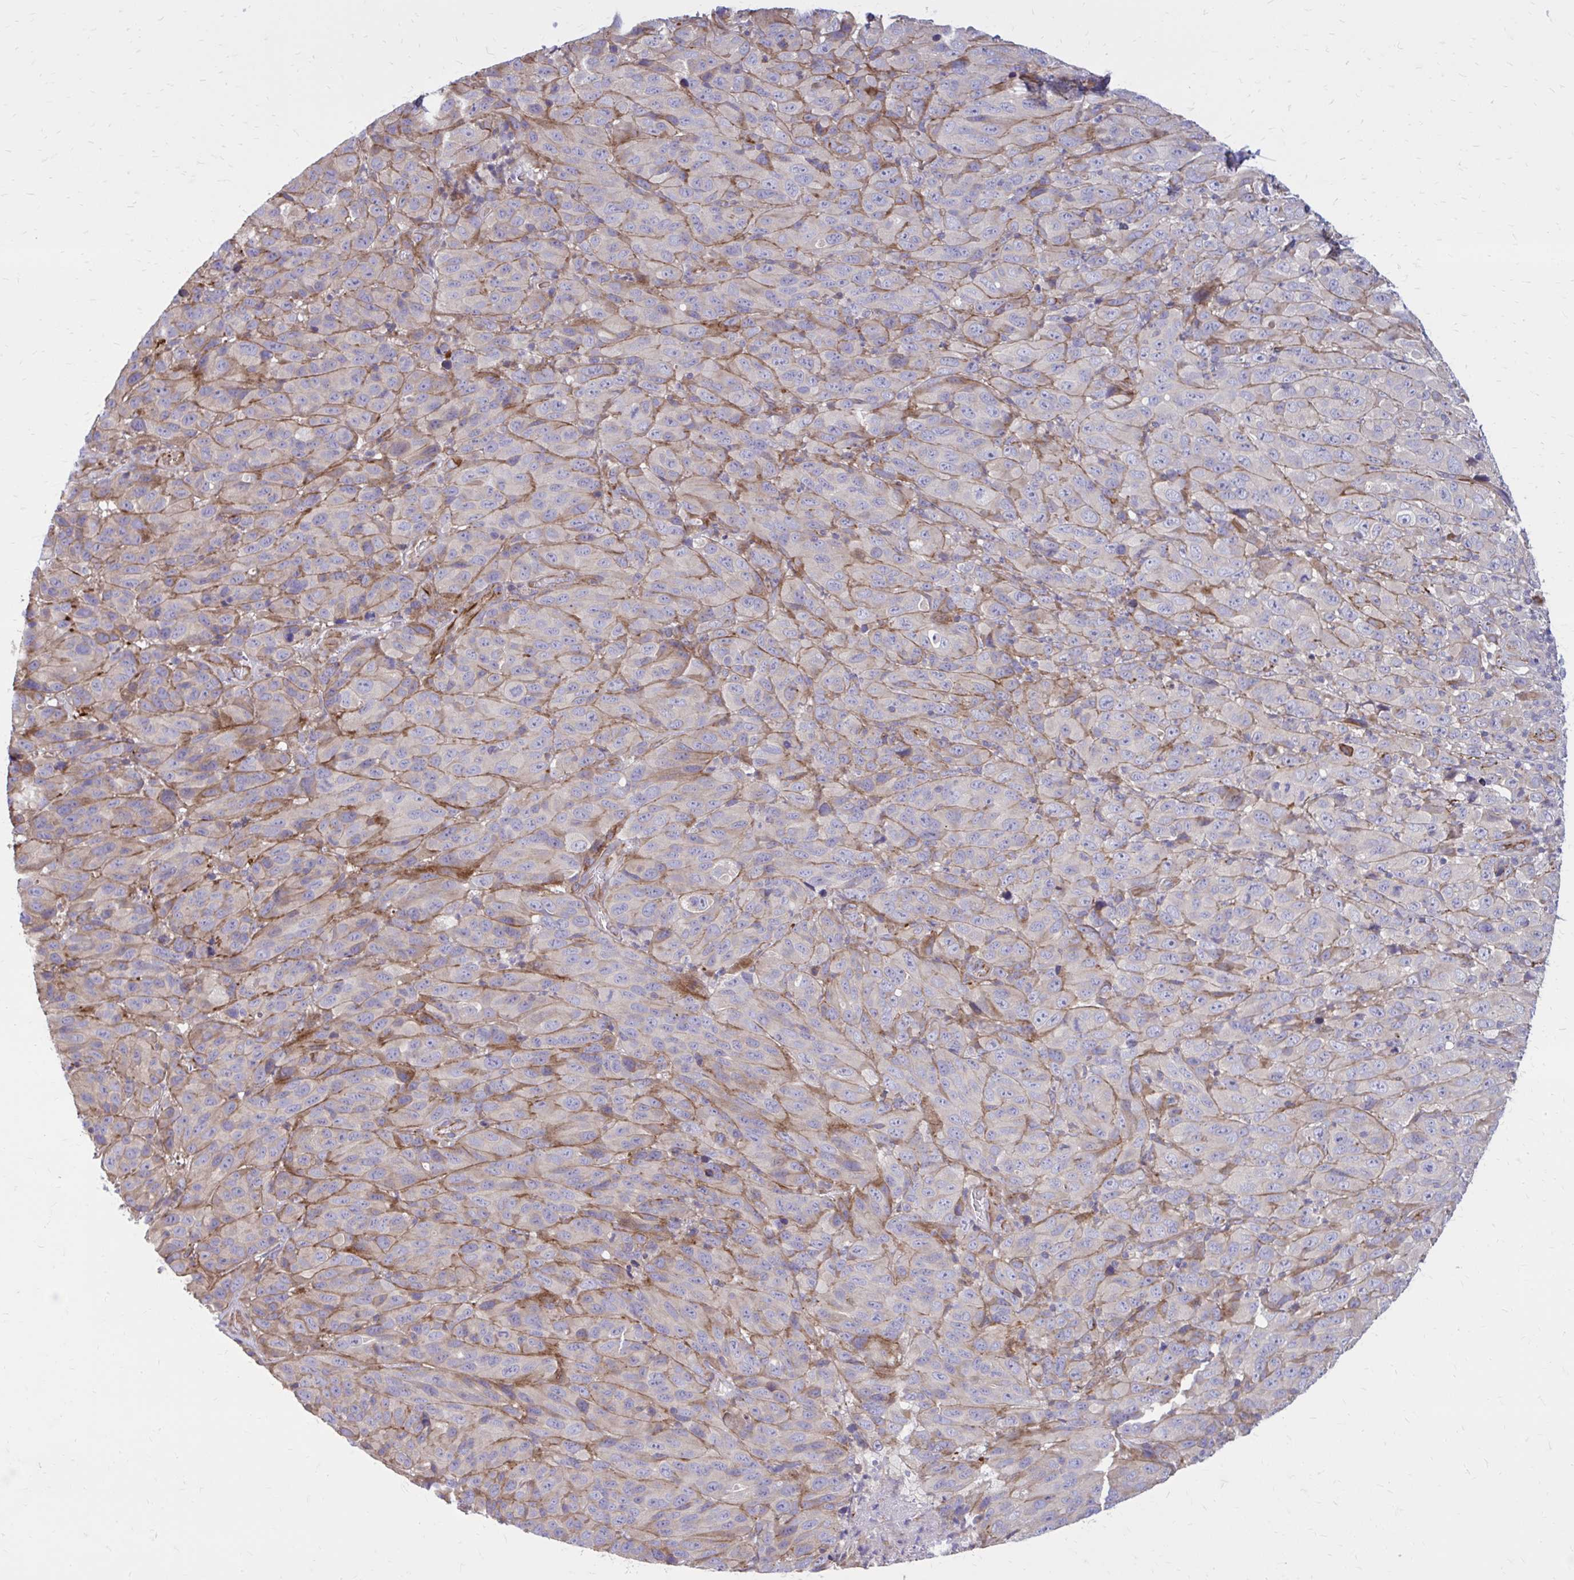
{"staining": {"intensity": "negative", "quantity": "none", "location": "none"}, "tissue": "melanoma", "cell_type": "Tumor cells", "image_type": "cancer", "snomed": [{"axis": "morphology", "description": "Malignant melanoma, NOS"}, {"axis": "topography", "description": "Skin"}], "caption": "Malignant melanoma stained for a protein using immunohistochemistry (IHC) shows no positivity tumor cells.", "gene": "FAP", "patient": {"sex": "male", "age": 85}}